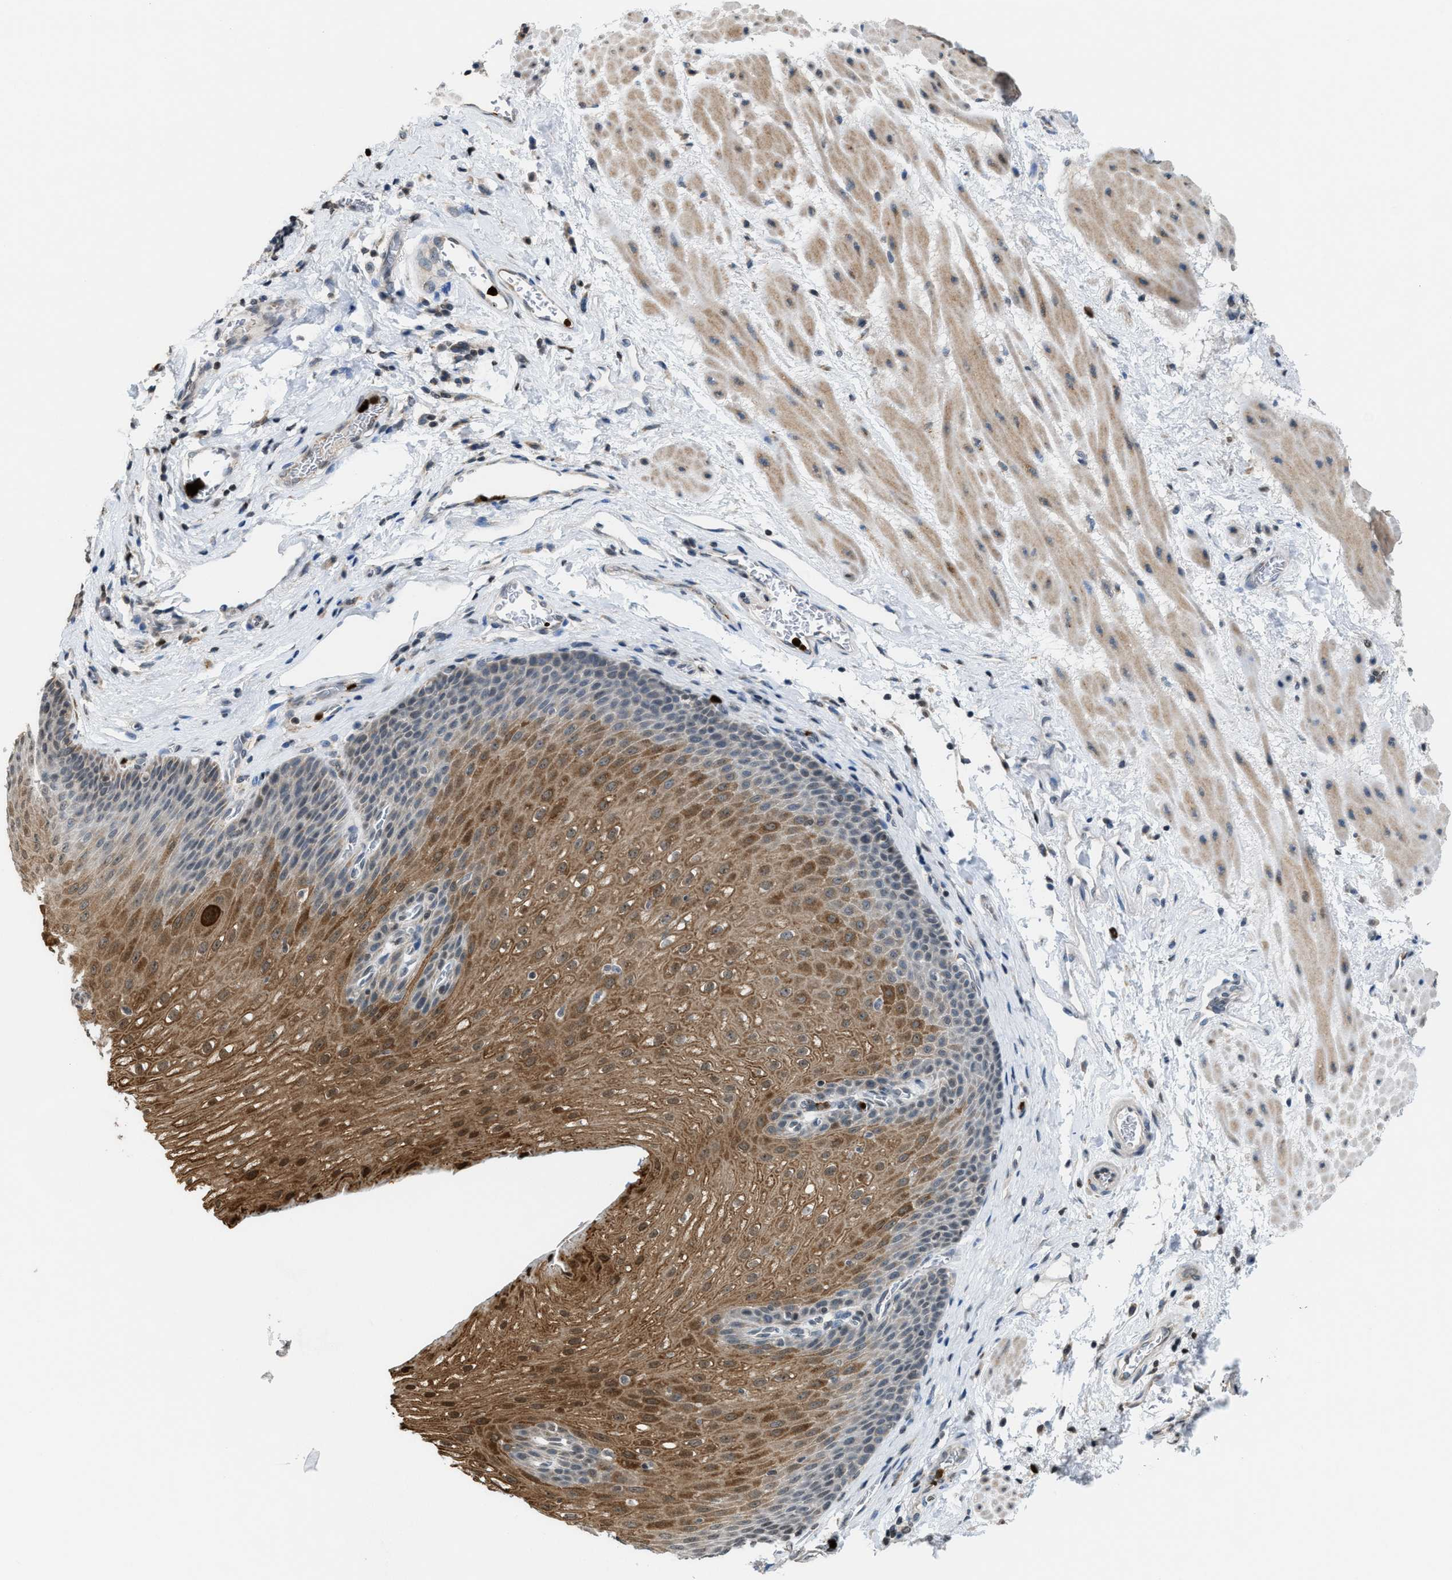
{"staining": {"intensity": "moderate", "quantity": ">75%", "location": "cytoplasmic/membranous"}, "tissue": "esophagus", "cell_type": "Squamous epithelial cells", "image_type": "normal", "snomed": [{"axis": "morphology", "description": "Normal tissue, NOS"}, {"axis": "topography", "description": "Esophagus"}], "caption": "Immunohistochemical staining of benign human esophagus displays >75% levels of moderate cytoplasmic/membranous protein positivity in approximately >75% of squamous epithelial cells. (IHC, brightfield microscopy, high magnification).", "gene": "PRUNE2", "patient": {"sex": "male", "age": 48}}